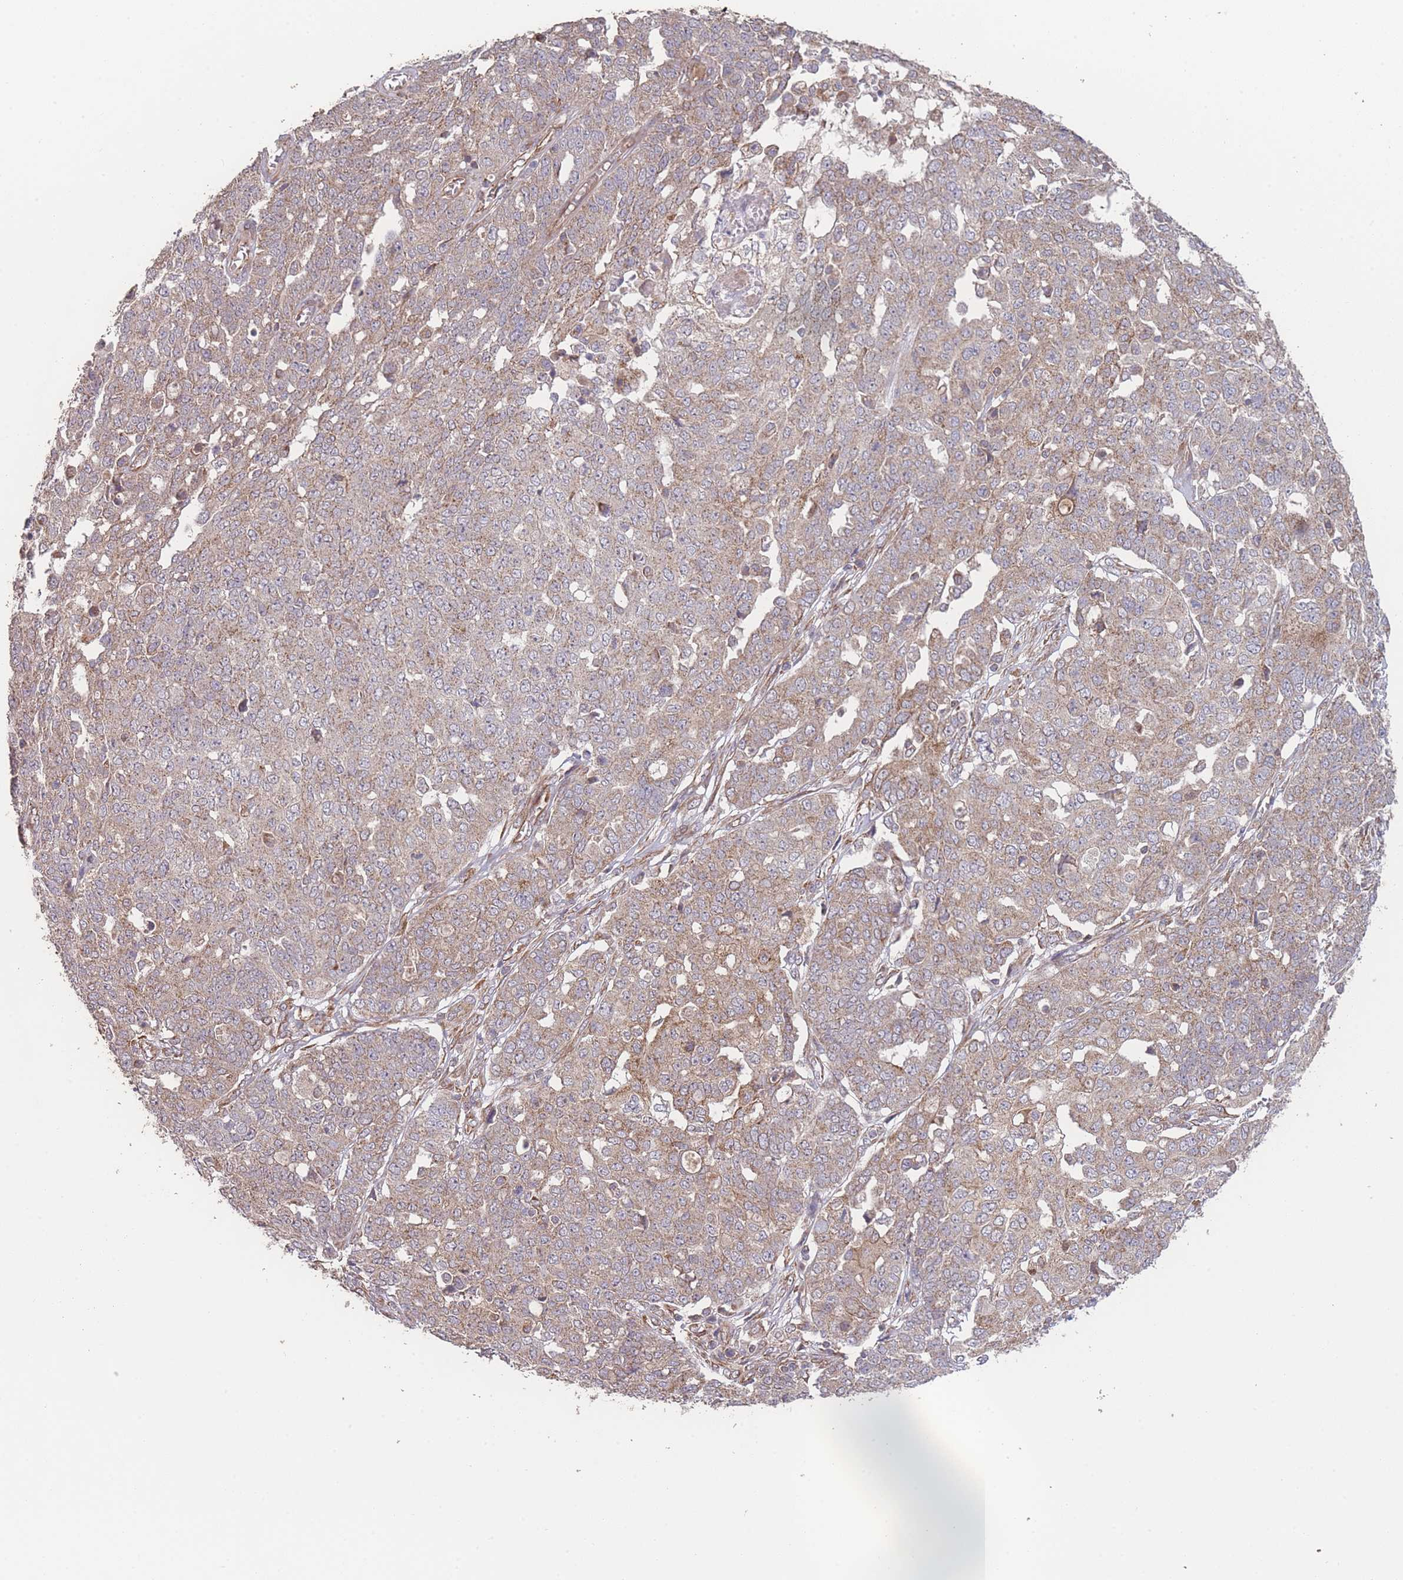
{"staining": {"intensity": "moderate", "quantity": "25%-75%", "location": "cytoplasmic/membranous"}, "tissue": "ovarian cancer", "cell_type": "Tumor cells", "image_type": "cancer", "snomed": [{"axis": "morphology", "description": "Cystadenocarcinoma, serous, NOS"}, {"axis": "topography", "description": "Soft tissue"}, {"axis": "topography", "description": "Ovary"}], "caption": "Human ovarian cancer (serous cystadenocarcinoma) stained with a brown dye demonstrates moderate cytoplasmic/membranous positive expression in approximately 25%-75% of tumor cells.", "gene": "PXMP4", "patient": {"sex": "female", "age": 57}}